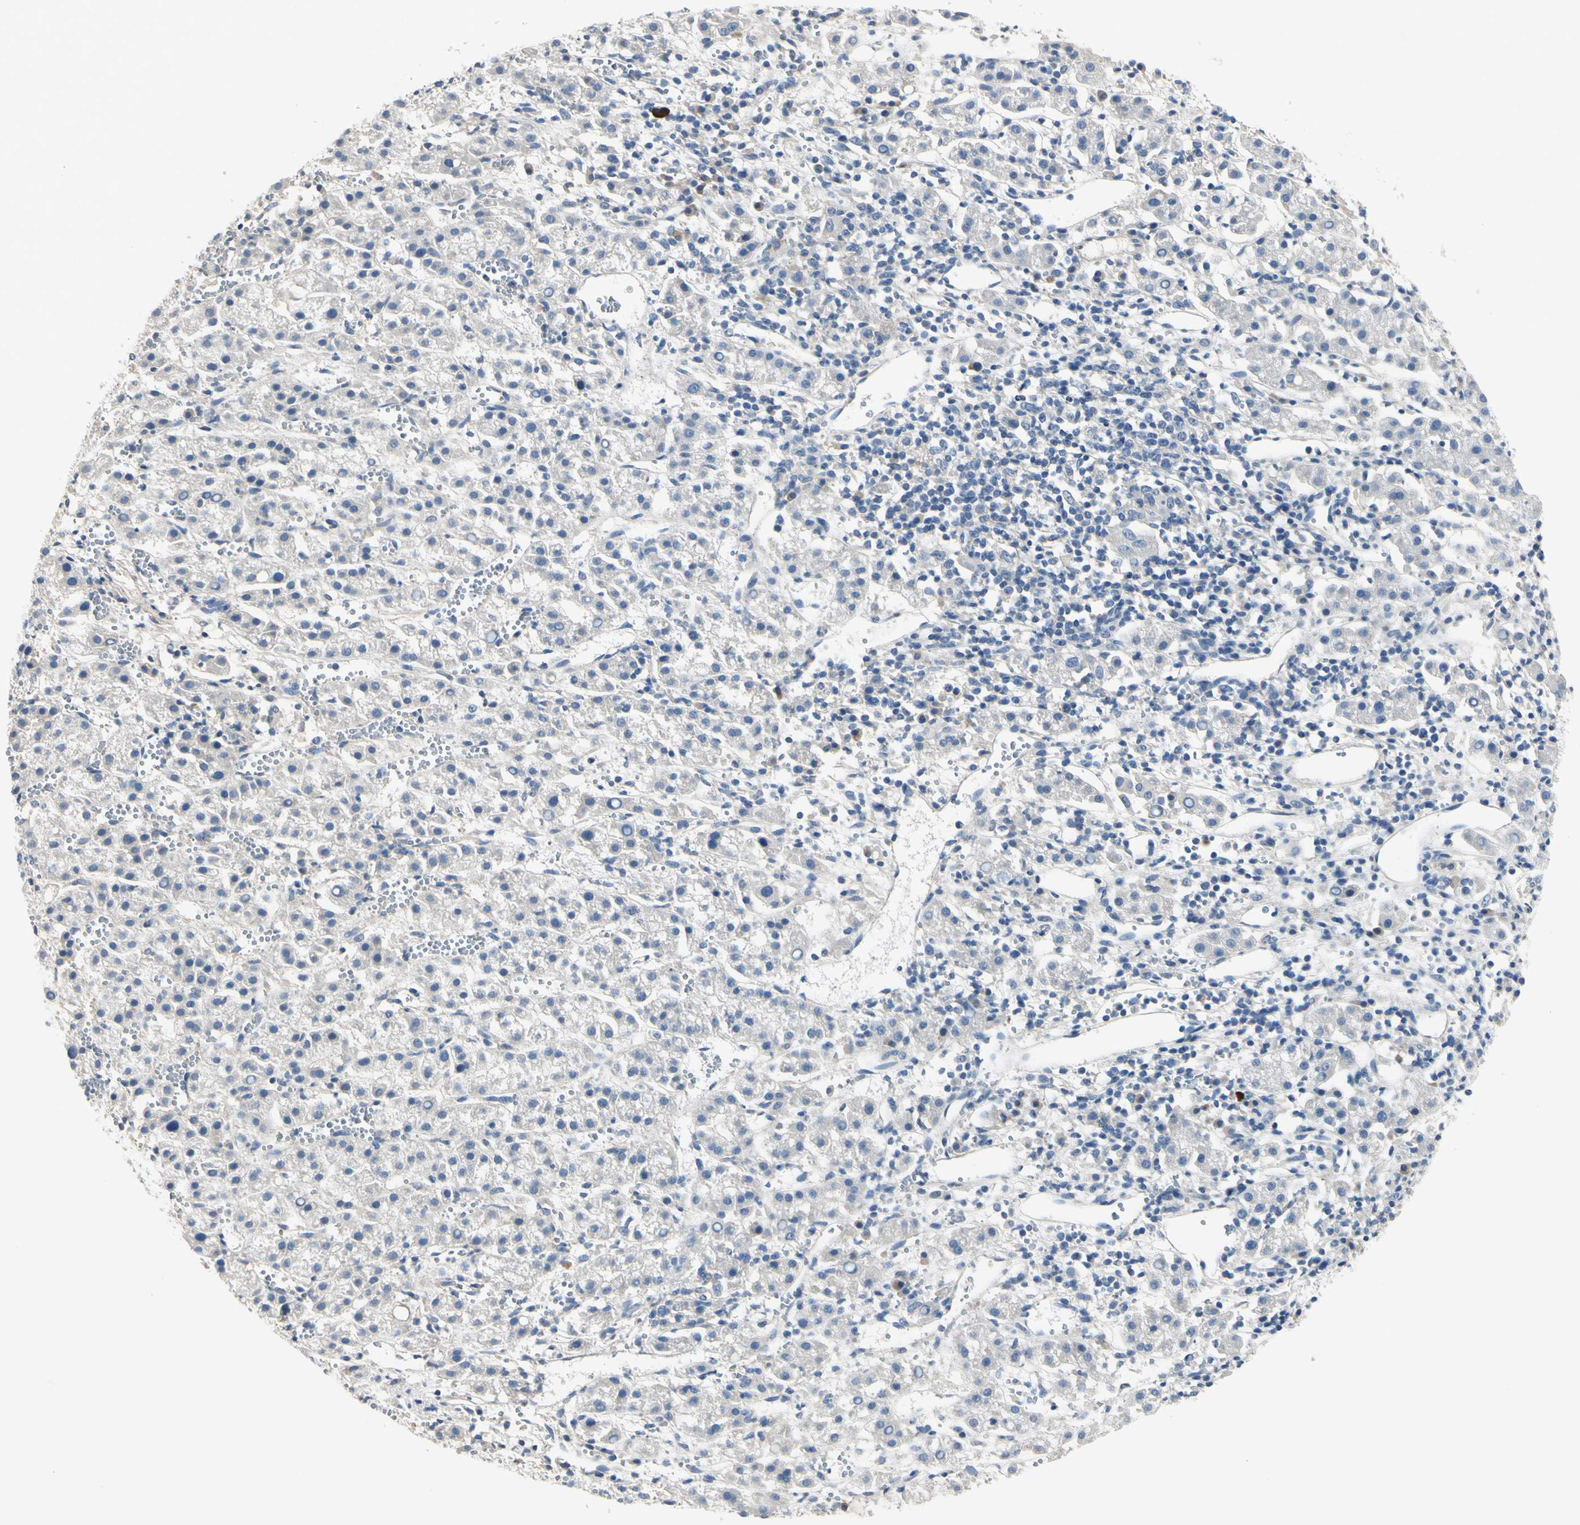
{"staining": {"intensity": "negative", "quantity": "none", "location": "none"}, "tissue": "liver cancer", "cell_type": "Tumor cells", "image_type": "cancer", "snomed": [{"axis": "morphology", "description": "Carcinoma, Hepatocellular, NOS"}, {"axis": "topography", "description": "Liver"}], "caption": "An image of liver cancer stained for a protein displays no brown staining in tumor cells.", "gene": "GPR153", "patient": {"sex": "female", "age": 58}}